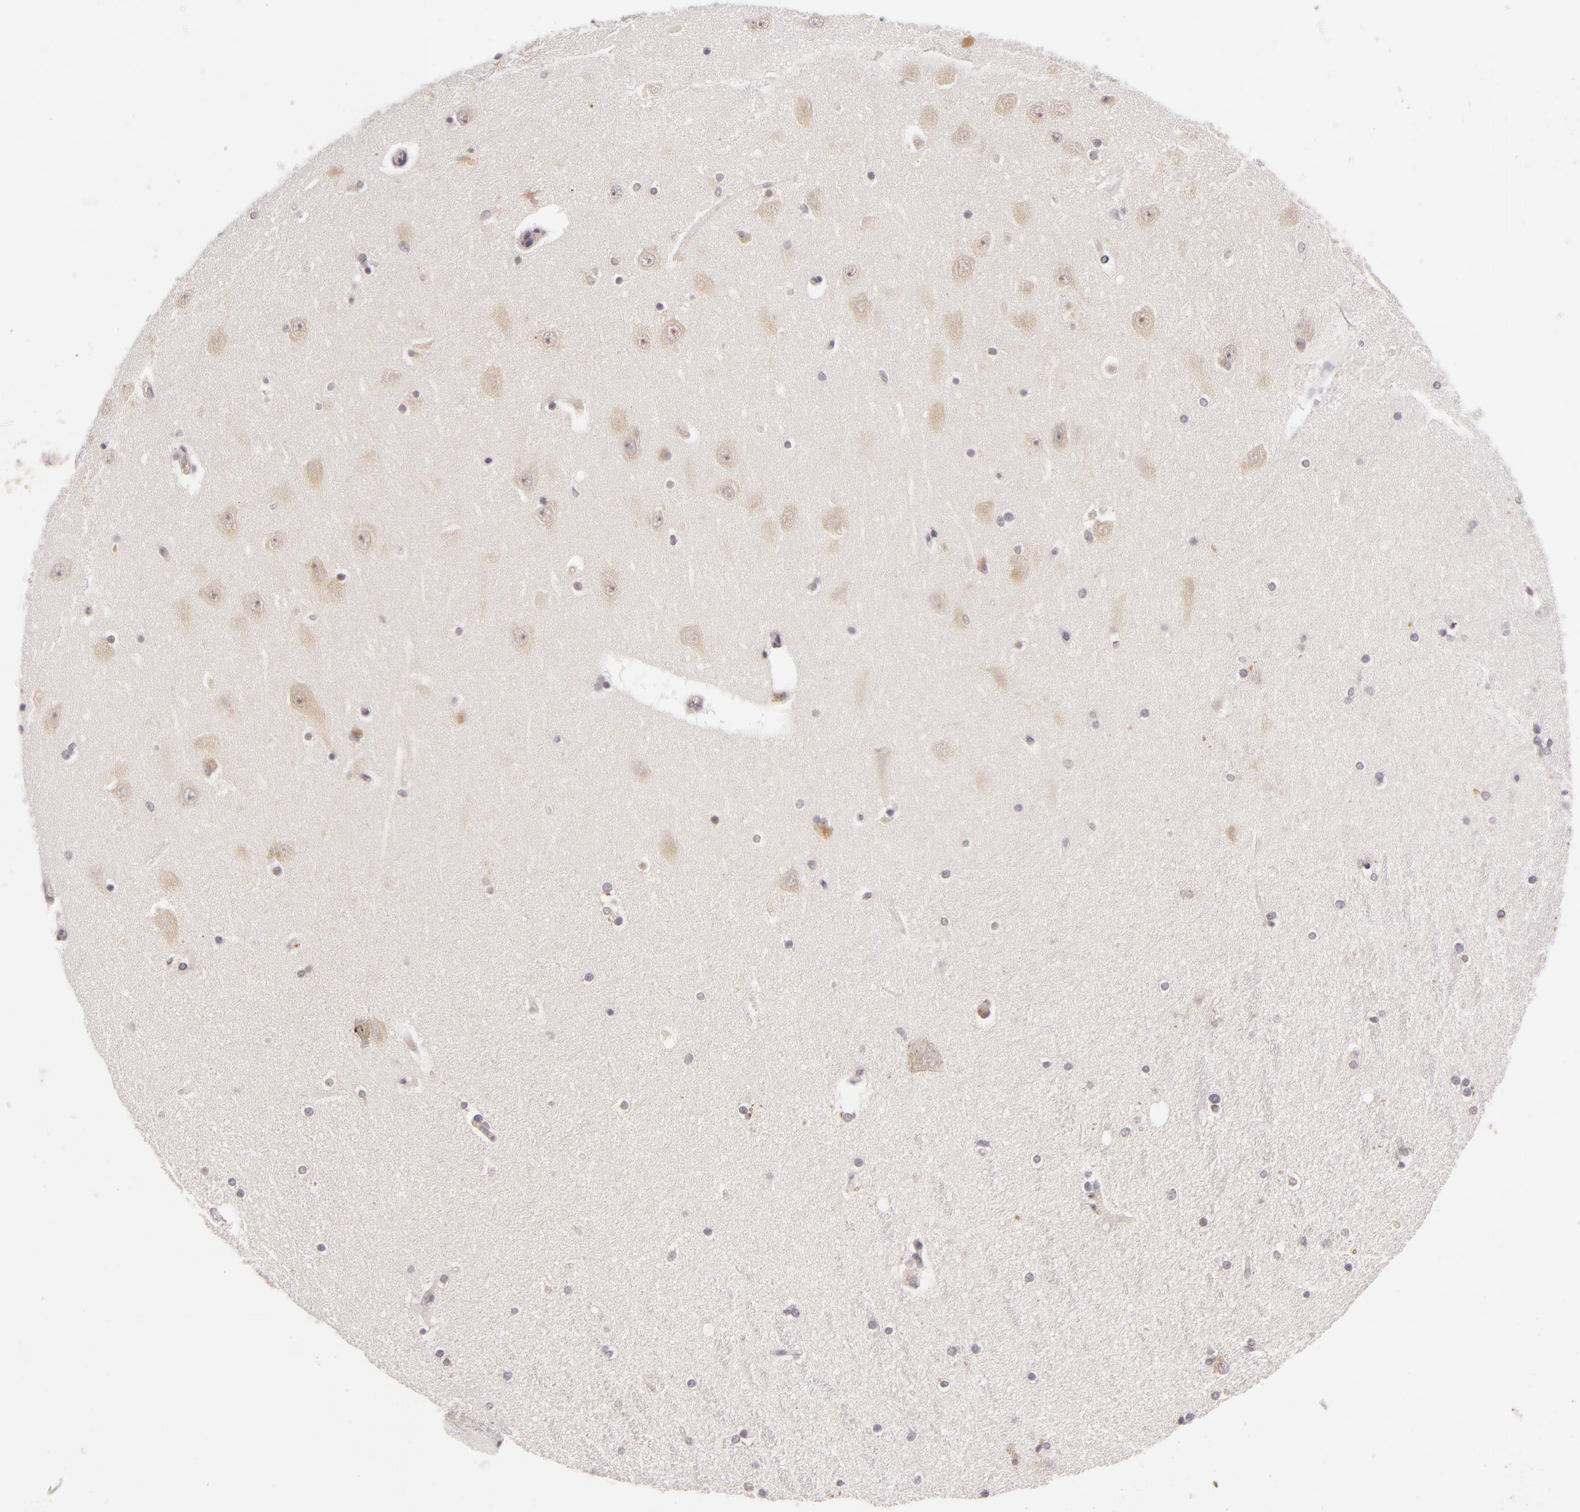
{"staining": {"intensity": "negative", "quantity": "none", "location": "none"}, "tissue": "hippocampus", "cell_type": "Glial cells", "image_type": "normal", "snomed": [{"axis": "morphology", "description": "Normal tissue, NOS"}, {"axis": "topography", "description": "Hippocampus"}], "caption": "DAB (3,3'-diaminobenzidine) immunohistochemical staining of benign hippocampus exhibits no significant positivity in glial cells.", "gene": "CASP8", "patient": {"sex": "female", "age": 54}}